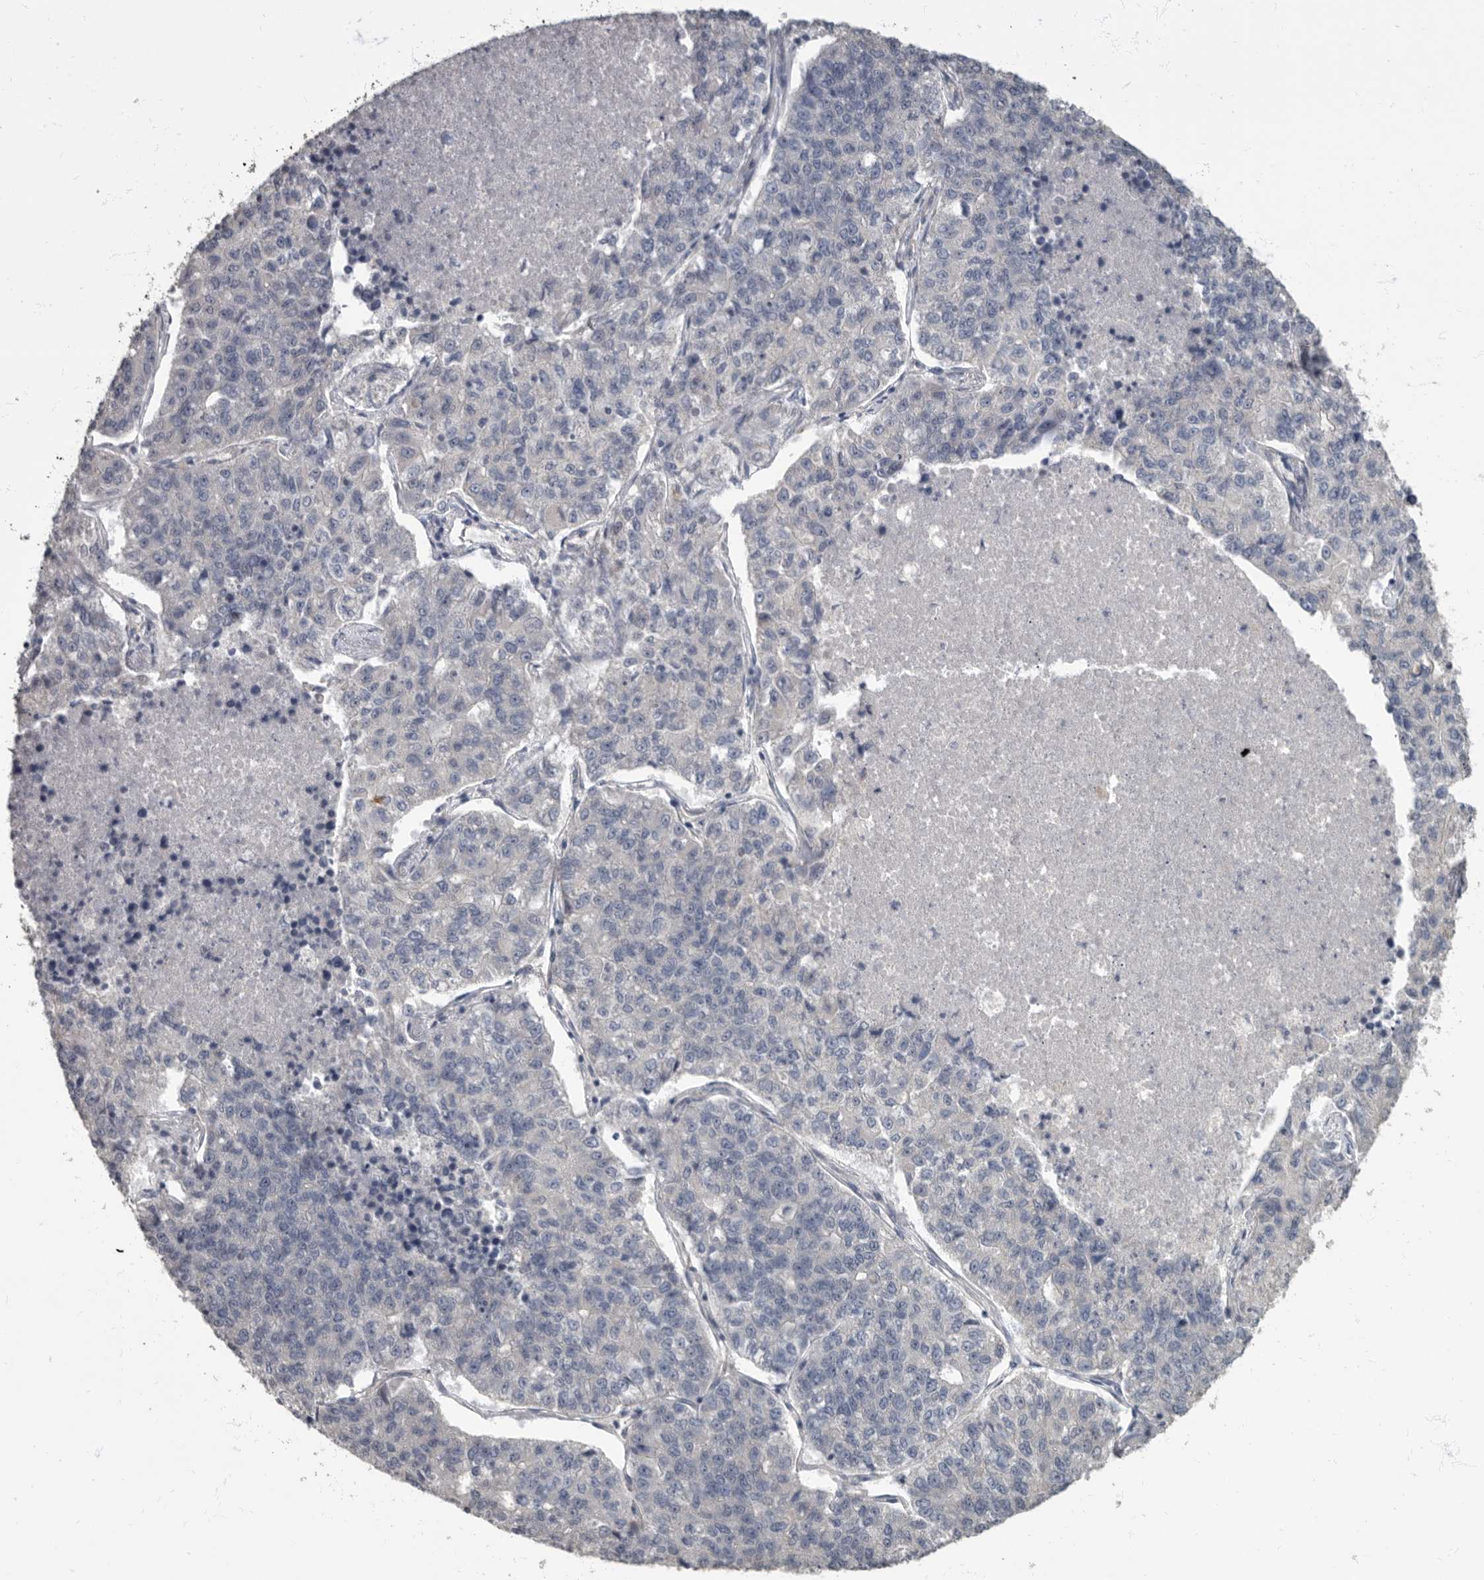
{"staining": {"intensity": "negative", "quantity": "none", "location": "none"}, "tissue": "lung cancer", "cell_type": "Tumor cells", "image_type": "cancer", "snomed": [{"axis": "morphology", "description": "Adenocarcinoma, NOS"}, {"axis": "topography", "description": "Lung"}], "caption": "Tumor cells are negative for brown protein staining in adenocarcinoma (lung).", "gene": "PDK1", "patient": {"sex": "male", "age": 49}}